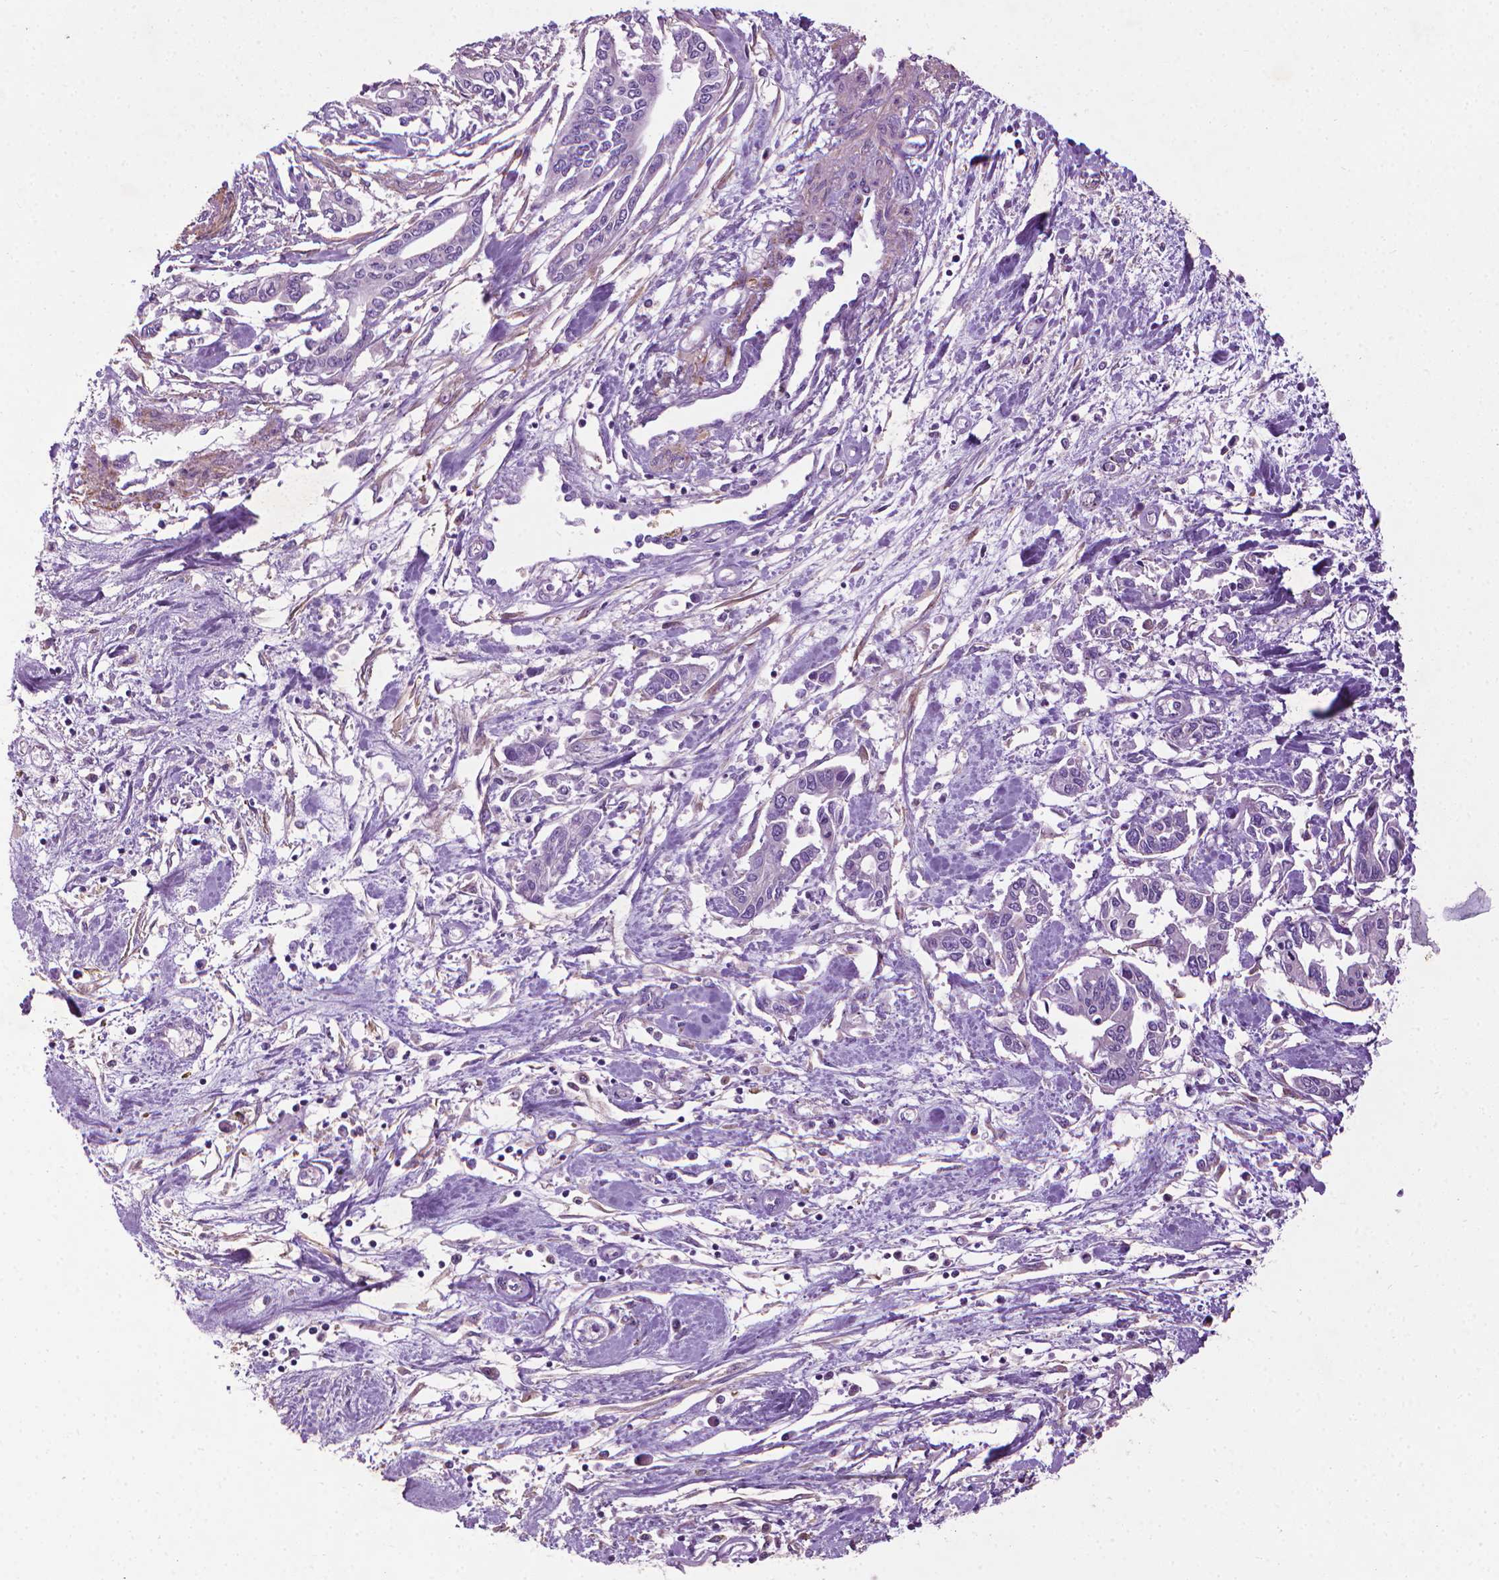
{"staining": {"intensity": "negative", "quantity": "none", "location": "none"}, "tissue": "pancreatic cancer", "cell_type": "Tumor cells", "image_type": "cancer", "snomed": [{"axis": "morphology", "description": "Adenocarcinoma, NOS"}, {"axis": "topography", "description": "Pancreas"}], "caption": "The IHC image has no significant expression in tumor cells of pancreatic cancer (adenocarcinoma) tissue.", "gene": "AQP10", "patient": {"sex": "male", "age": 60}}